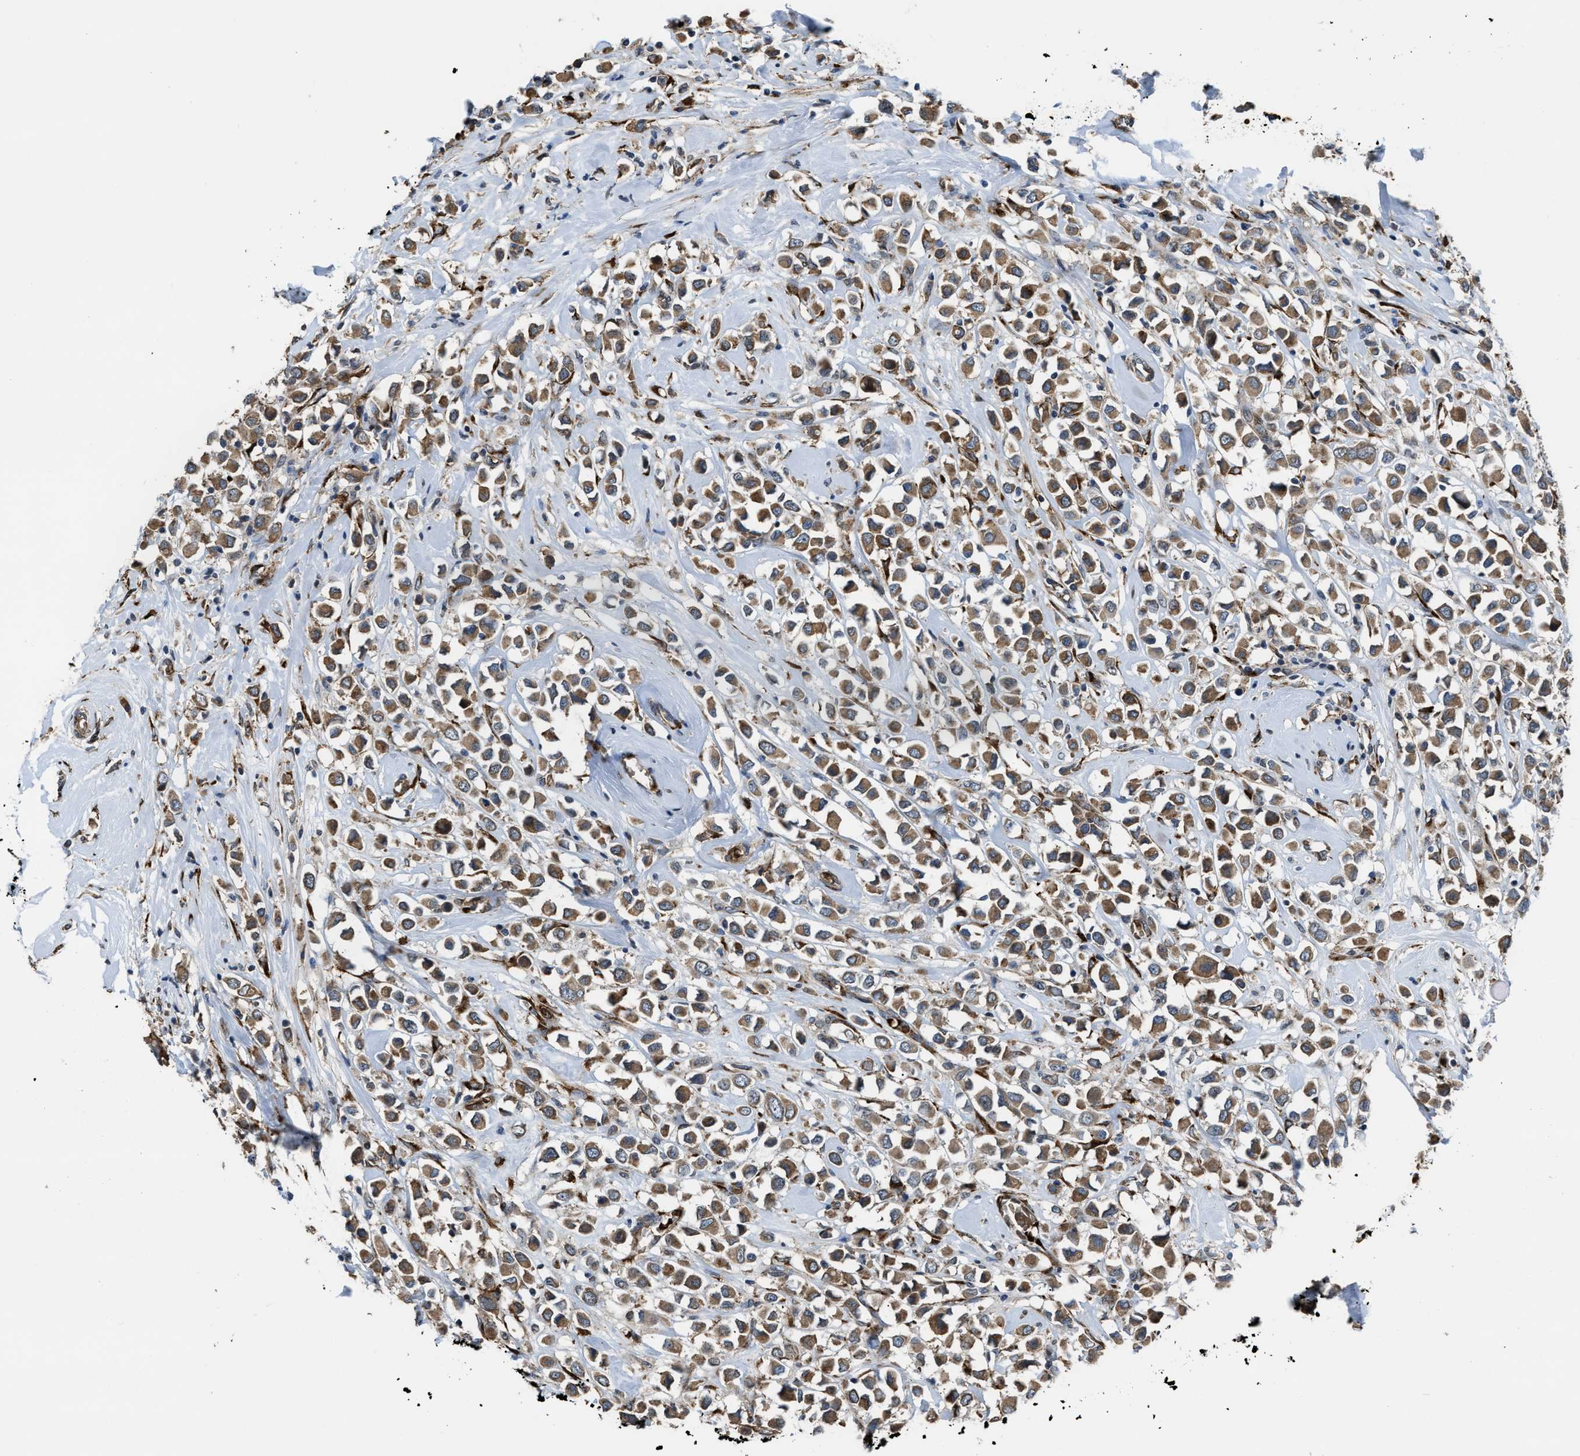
{"staining": {"intensity": "moderate", "quantity": ">75%", "location": "cytoplasmic/membranous"}, "tissue": "breast cancer", "cell_type": "Tumor cells", "image_type": "cancer", "snomed": [{"axis": "morphology", "description": "Duct carcinoma"}, {"axis": "topography", "description": "Breast"}], "caption": "A medium amount of moderate cytoplasmic/membranous staining is identified in approximately >75% of tumor cells in breast intraductal carcinoma tissue. (DAB (3,3'-diaminobenzidine) IHC, brown staining for protein, blue staining for nuclei).", "gene": "SELENOM", "patient": {"sex": "female", "age": 61}}